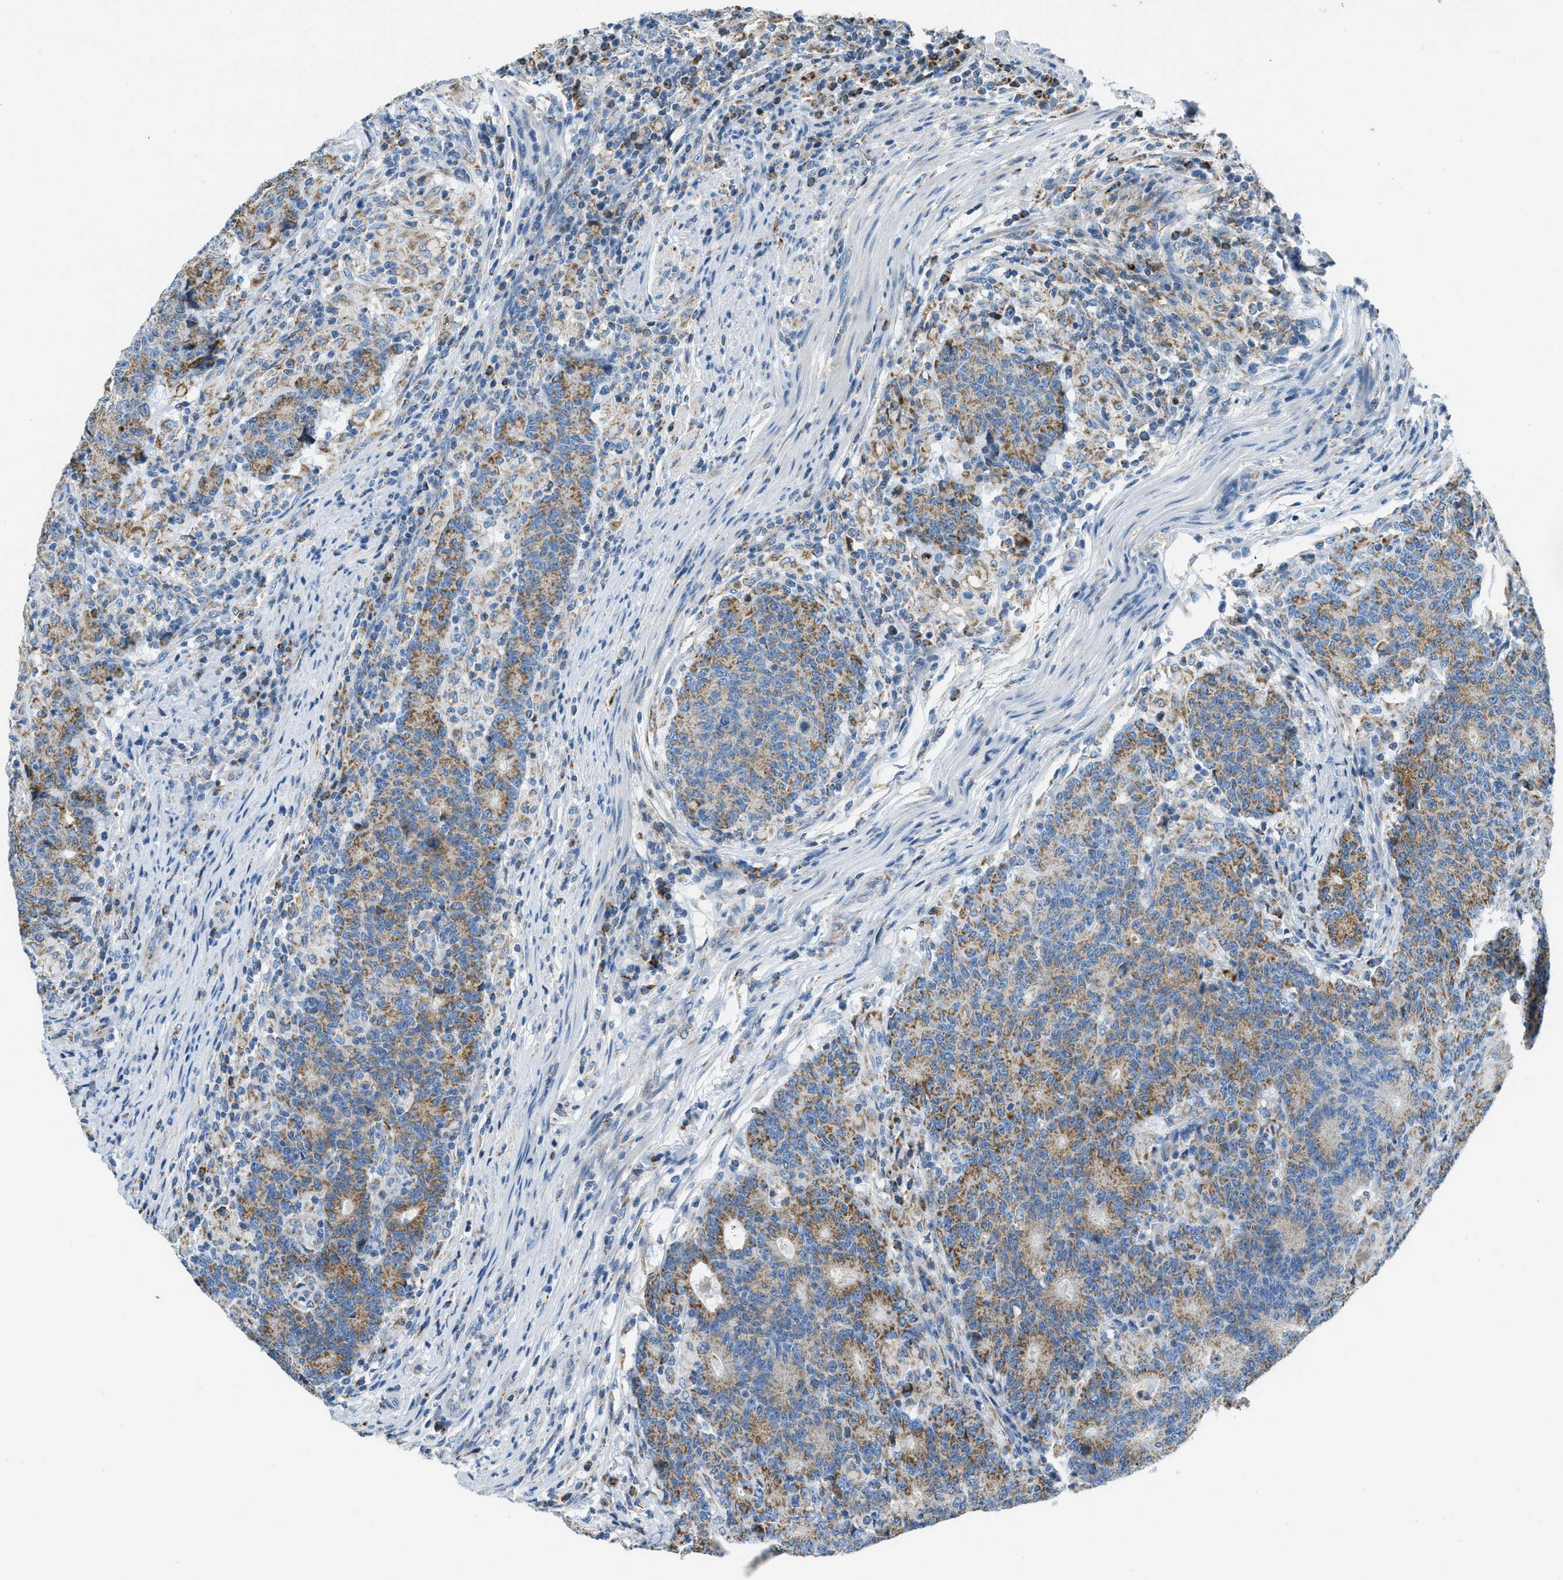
{"staining": {"intensity": "moderate", "quantity": ">75%", "location": "cytoplasmic/membranous"}, "tissue": "colorectal cancer", "cell_type": "Tumor cells", "image_type": "cancer", "snomed": [{"axis": "morphology", "description": "Normal tissue, NOS"}, {"axis": "morphology", "description": "Adenocarcinoma, NOS"}, {"axis": "topography", "description": "Colon"}], "caption": "Colorectal adenocarcinoma stained for a protein shows moderate cytoplasmic/membranous positivity in tumor cells. (Brightfield microscopy of DAB IHC at high magnification).", "gene": "ACADVL", "patient": {"sex": "female", "age": 75}}